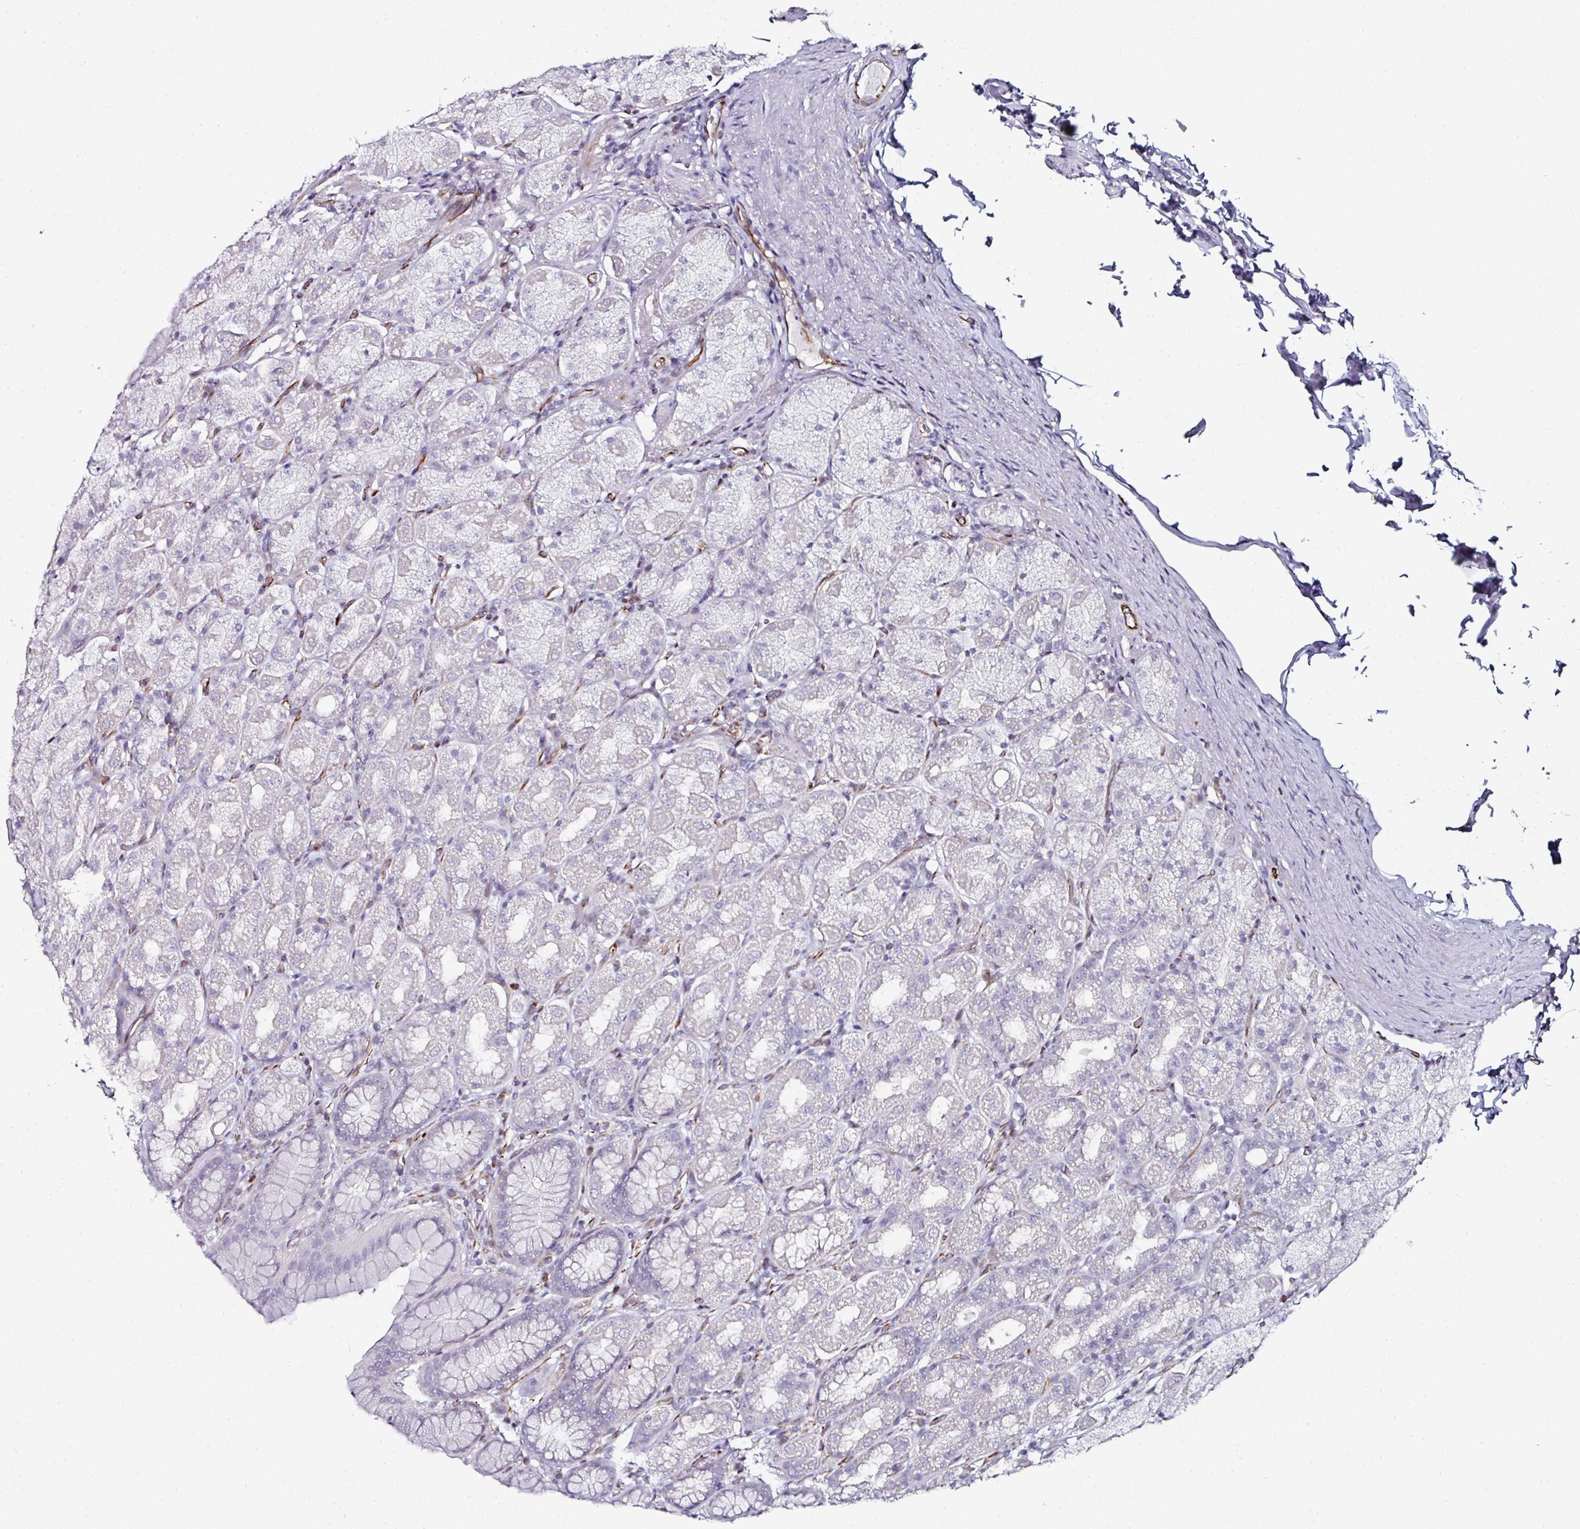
{"staining": {"intensity": "negative", "quantity": "none", "location": "none"}, "tissue": "stomach", "cell_type": "Glandular cells", "image_type": "normal", "snomed": [{"axis": "morphology", "description": "Normal tissue, NOS"}, {"axis": "topography", "description": "Stomach, upper"}, {"axis": "topography", "description": "Stomach"}], "caption": "Immunohistochemistry of normal human stomach demonstrates no expression in glandular cells. (DAB immunohistochemistry with hematoxylin counter stain).", "gene": "TMPRSS9", "patient": {"sex": "male", "age": 68}}